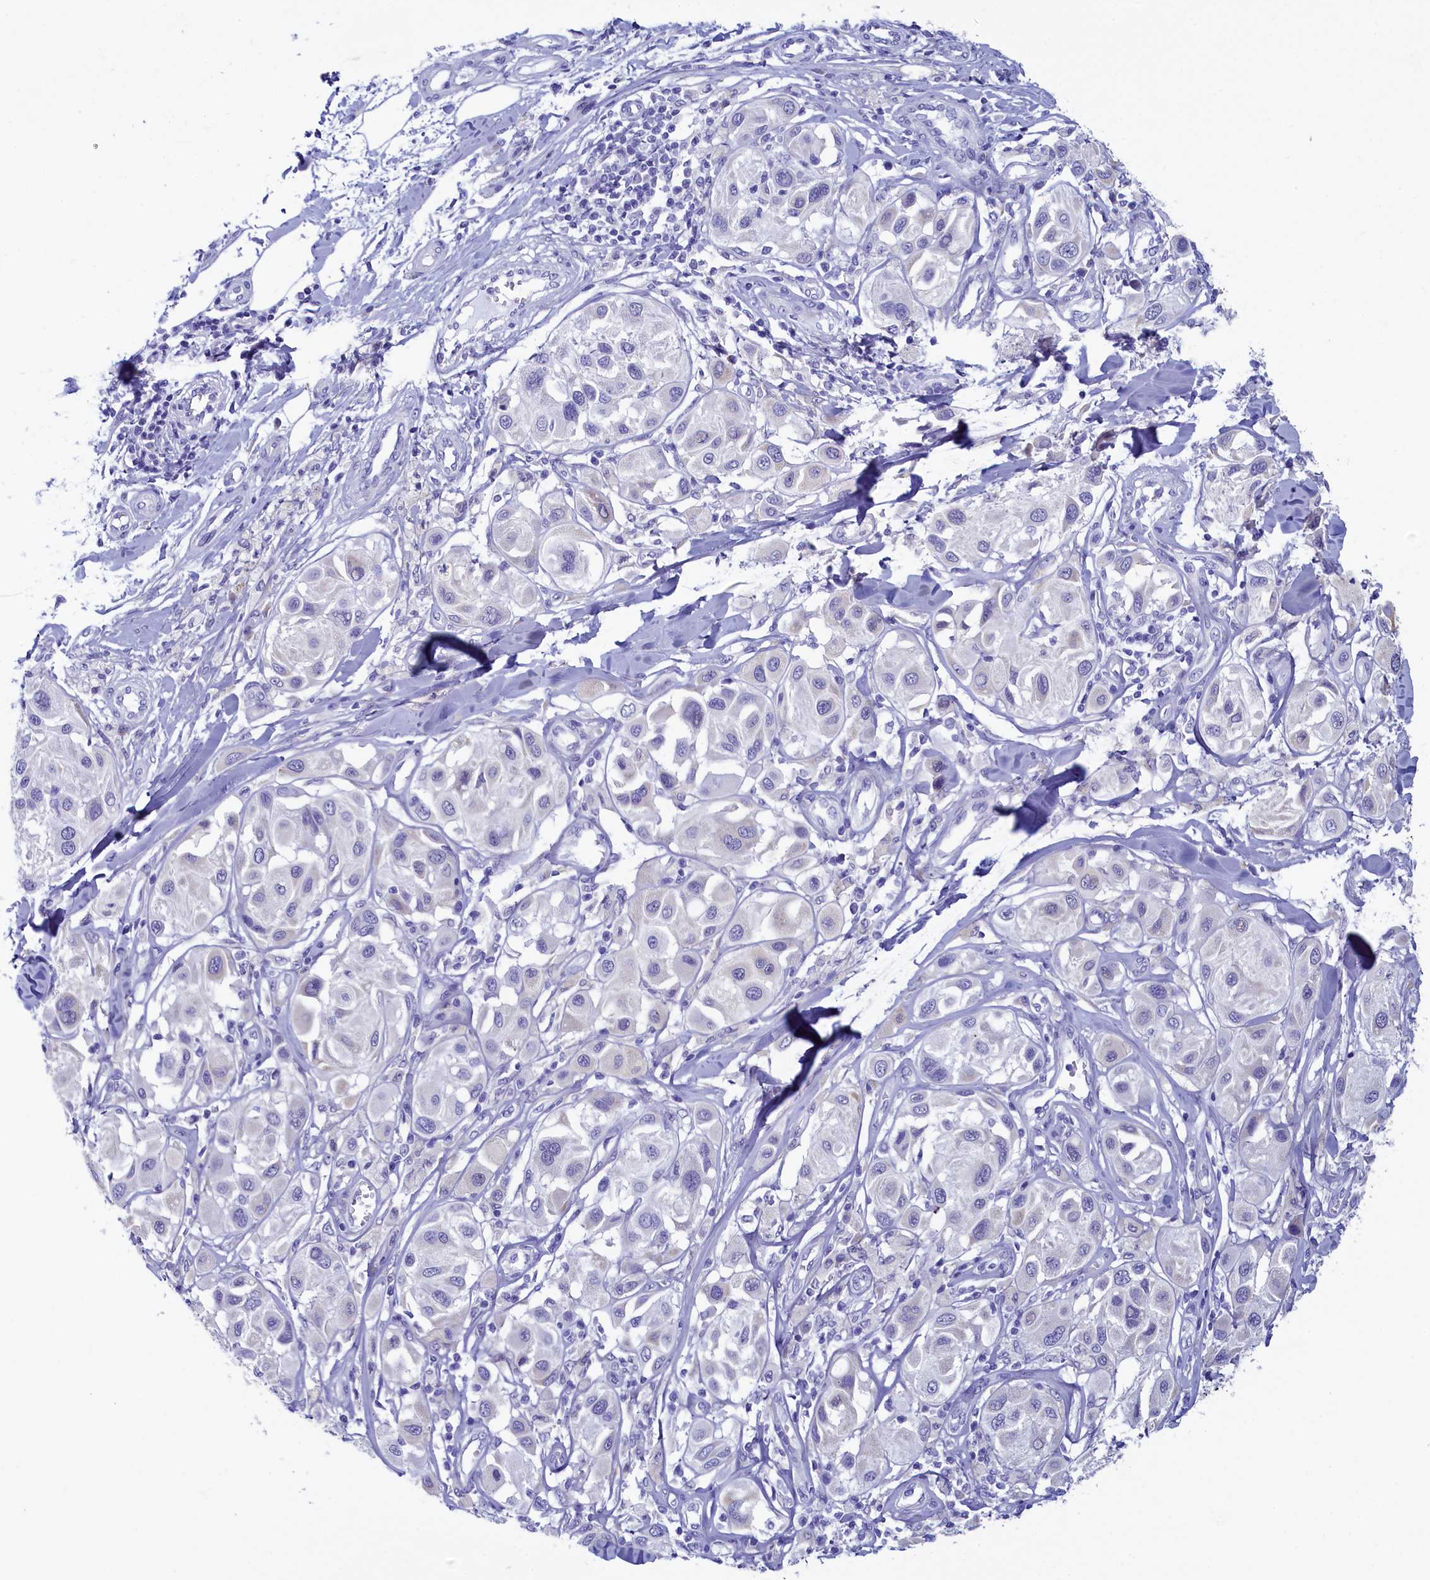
{"staining": {"intensity": "negative", "quantity": "none", "location": "none"}, "tissue": "melanoma", "cell_type": "Tumor cells", "image_type": "cancer", "snomed": [{"axis": "morphology", "description": "Malignant melanoma, Metastatic site"}, {"axis": "topography", "description": "Skin"}], "caption": "There is no significant positivity in tumor cells of malignant melanoma (metastatic site).", "gene": "SKA3", "patient": {"sex": "male", "age": 41}}